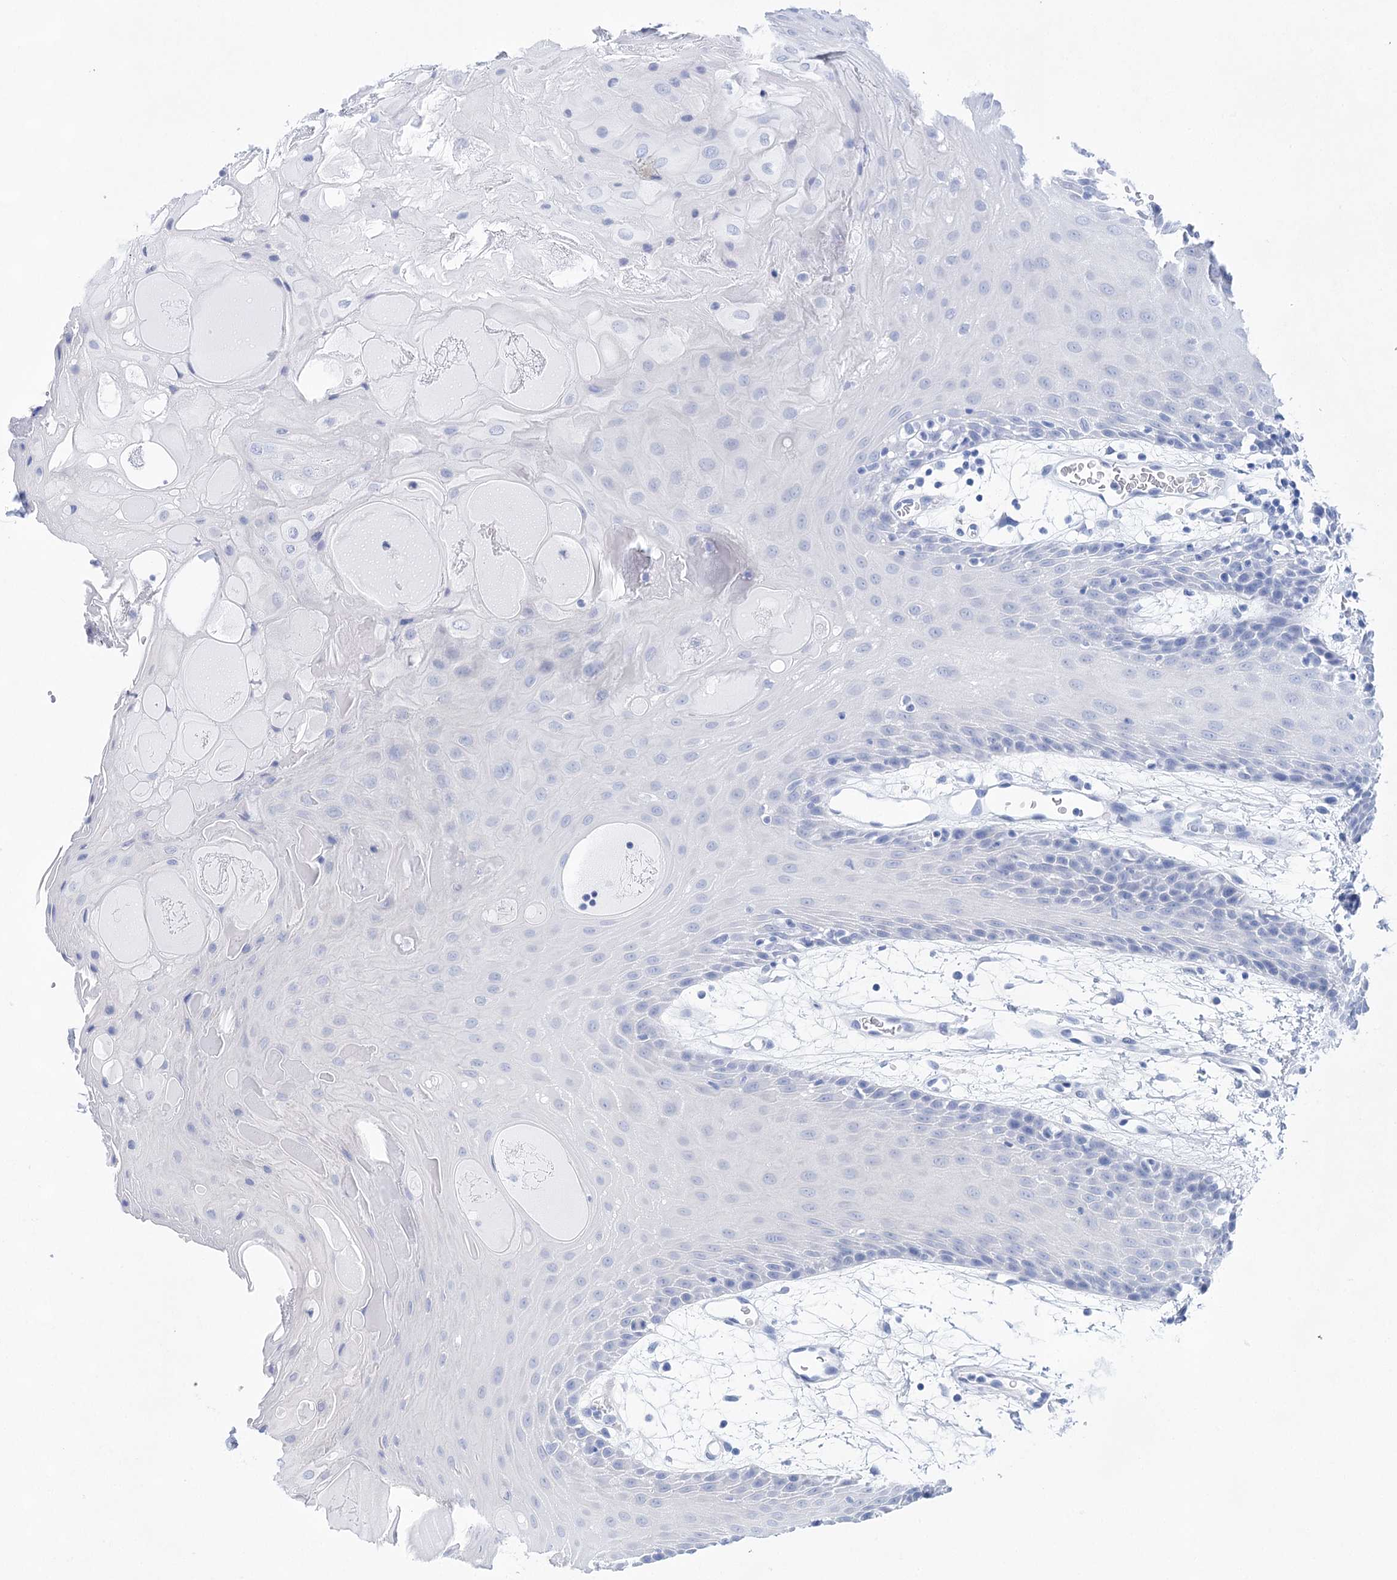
{"staining": {"intensity": "negative", "quantity": "none", "location": "none"}, "tissue": "oral mucosa", "cell_type": "Squamous epithelial cells", "image_type": "normal", "snomed": [{"axis": "morphology", "description": "Normal tissue, NOS"}, {"axis": "topography", "description": "Skeletal muscle"}, {"axis": "topography", "description": "Oral tissue"}, {"axis": "topography", "description": "Salivary gland"}, {"axis": "topography", "description": "Peripheral nerve tissue"}], "caption": "A photomicrograph of human oral mucosa is negative for staining in squamous epithelial cells. (DAB (3,3'-diaminobenzidine) immunohistochemistry, high magnification).", "gene": "LALBA", "patient": {"sex": "male", "age": 54}}